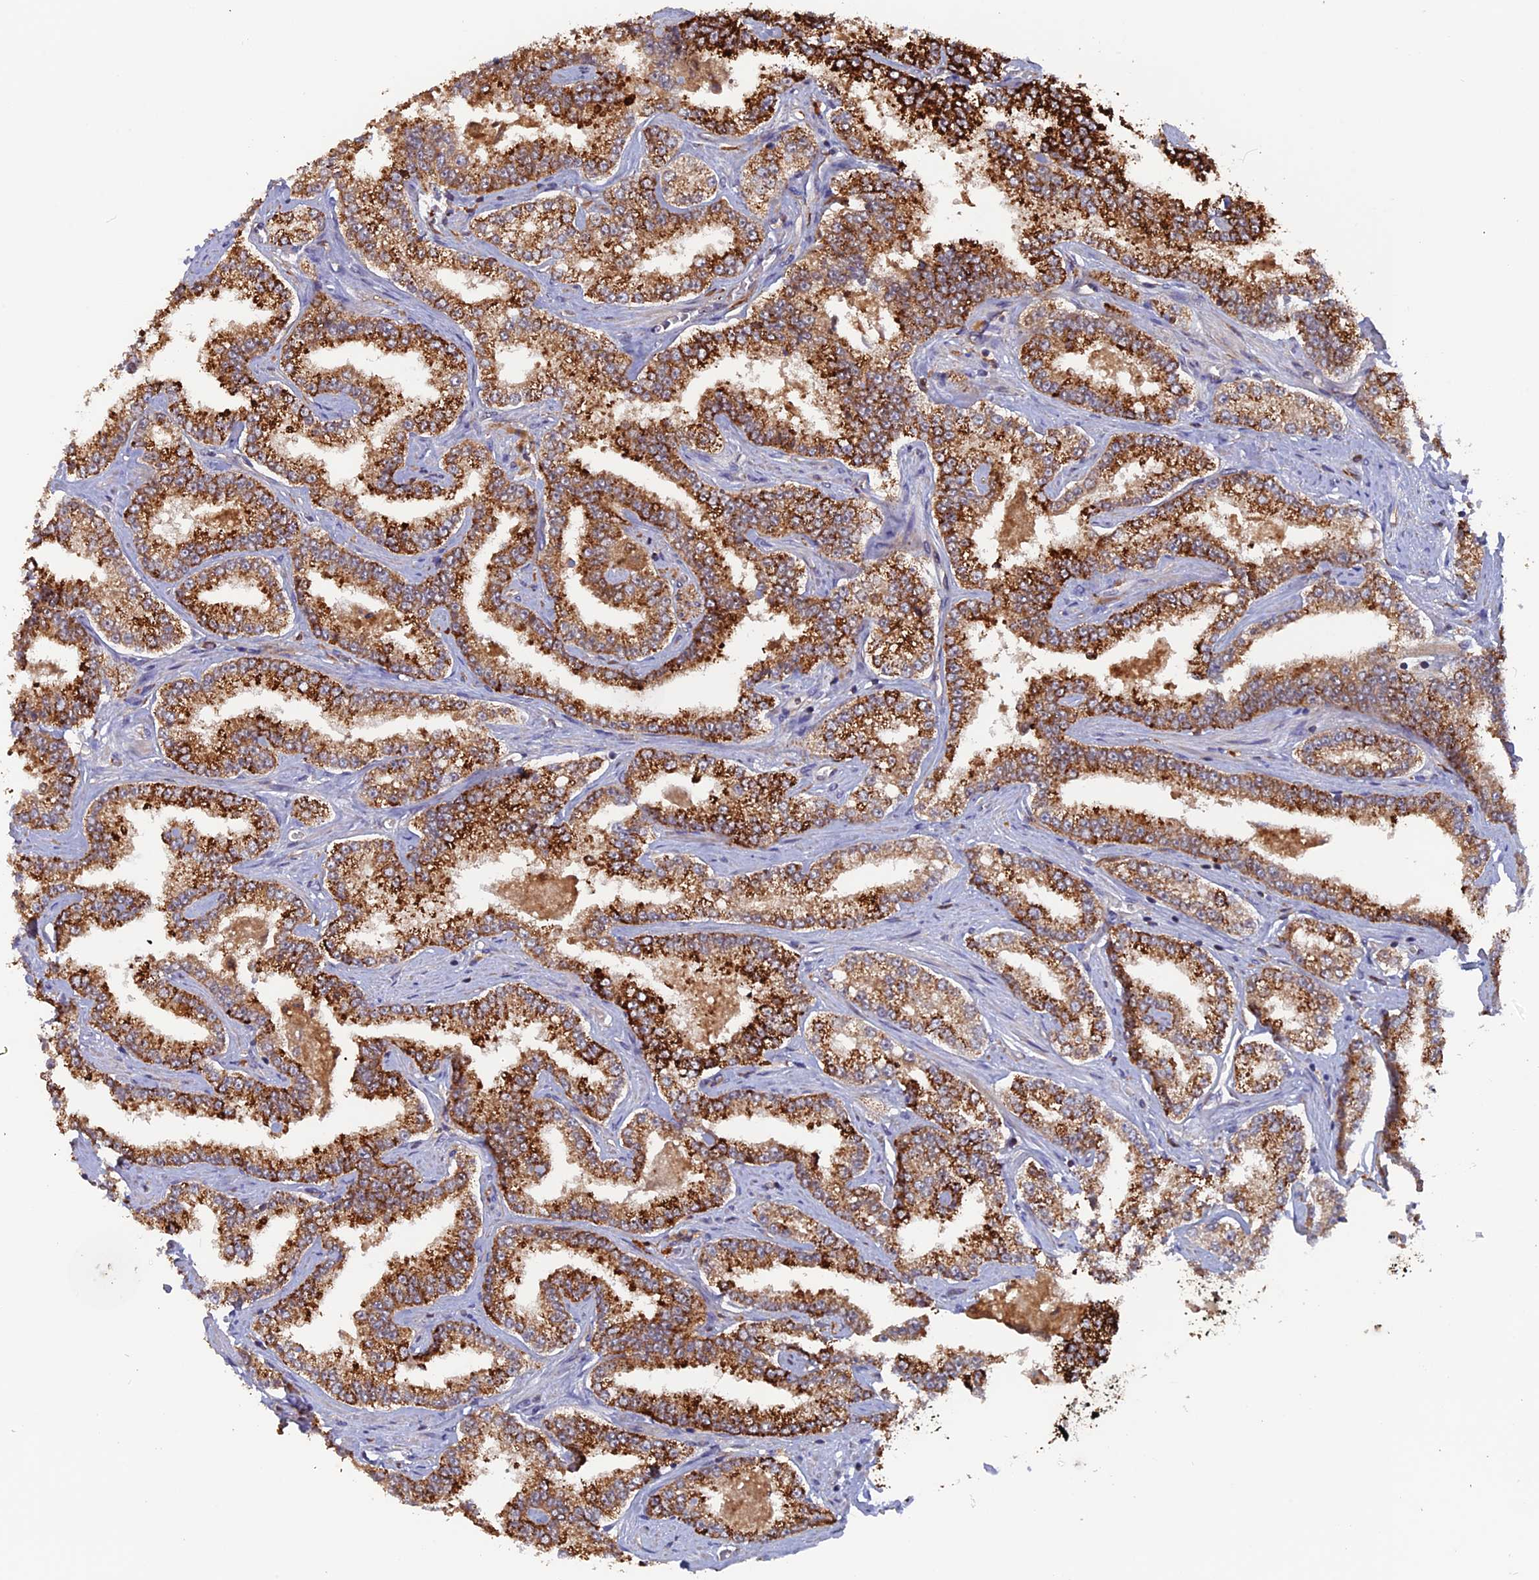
{"staining": {"intensity": "strong", "quantity": ">75%", "location": "cytoplasmic/membranous"}, "tissue": "prostate cancer", "cell_type": "Tumor cells", "image_type": "cancer", "snomed": [{"axis": "morphology", "description": "Normal tissue, NOS"}, {"axis": "morphology", "description": "Adenocarcinoma, High grade"}, {"axis": "topography", "description": "Prostate"}], "caption": "The immunohistochemical stain labels strong cytoplasmic/membranous staining in tumor cells of prostate cancer tissue. (IHC, brightfield microscopy, high magnification).", "gene": "DTYMK", "patient": {"sex": "male", "age": 83}}